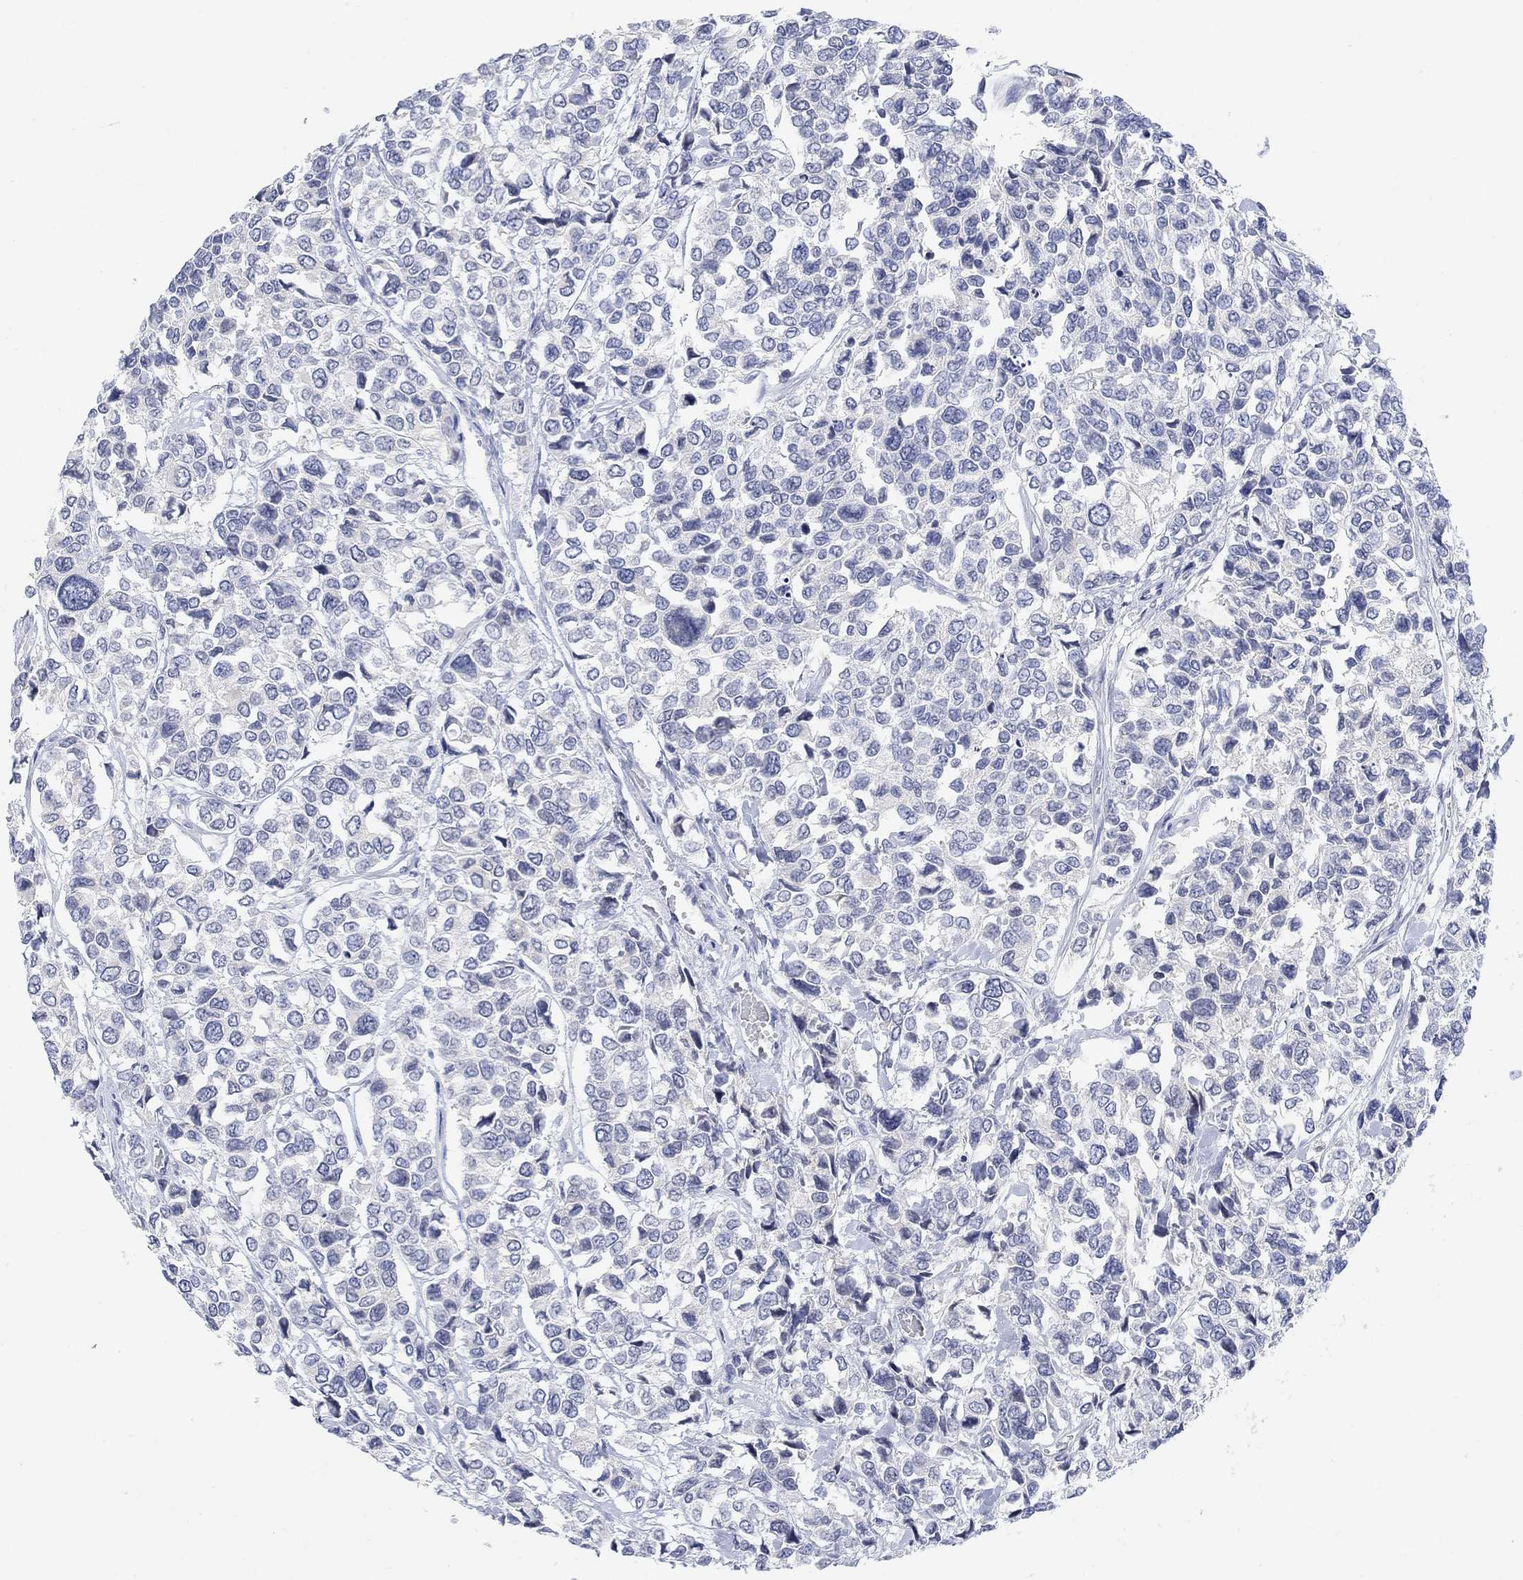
{"staining": {"intensity": "negative", "quantity": "none", "location": "none"}, "tissue": "urothelial cancer", "cell_type": "Tumor cells", "image_type": "cancer", "snomed": [{"axis": "morphology", "description": "Urothelial carcinoma, High grade"}, {"axis": "topography", "description": "Urinary bladder"}], "caption": "Image shows no significant protein staining in tumor cells of urothelial cancer.", "gene": "ATP6V1E2", "patient": {"sex": "male", "age": 77}}